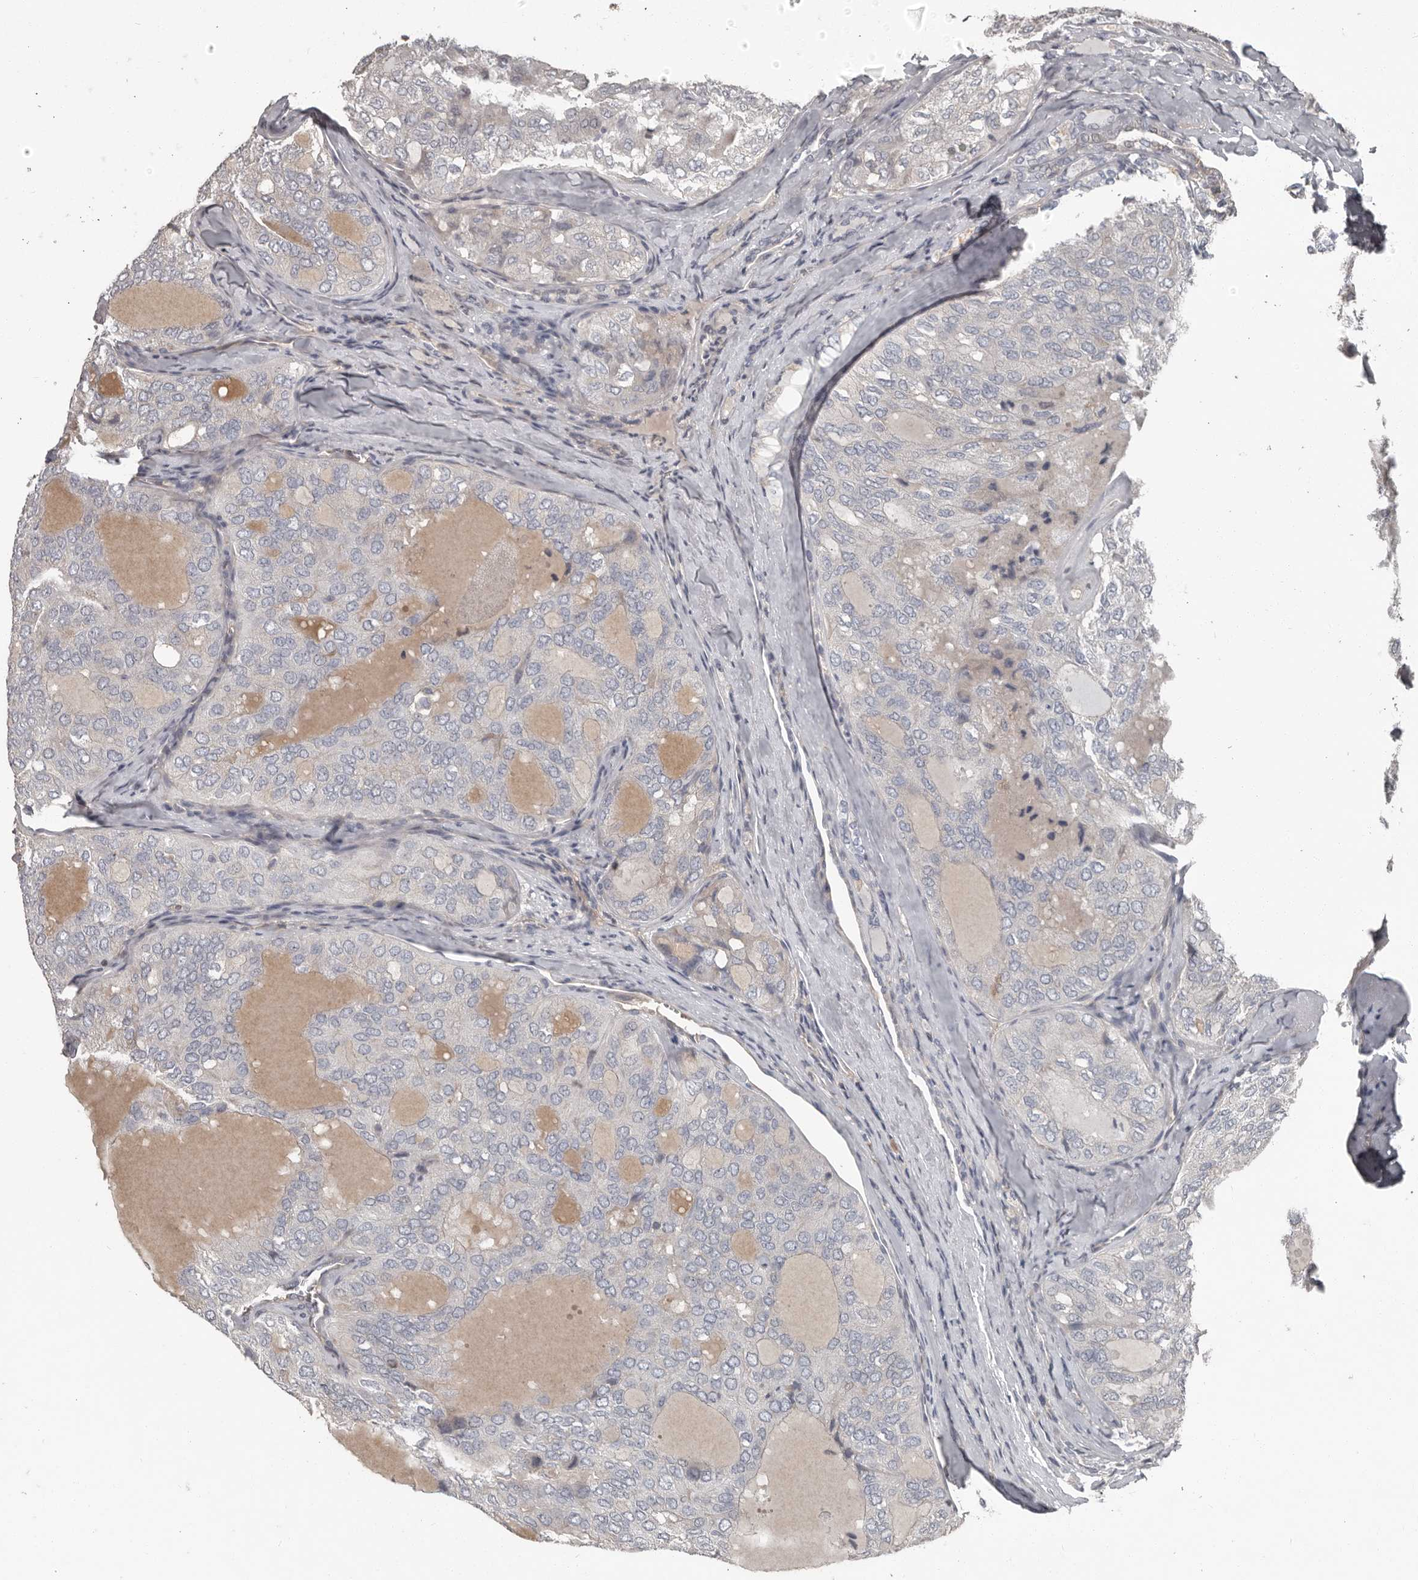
{"staining": {"intensity": "negative", "quantity": "none", "location": "none"}, "tissue": "thyroid cancer", "cell_type": "Tumor cells", "image_type": "cancer", "snomed": [{"axis": "morphology", "description": "Follicular adenoma carcinoma, NOS"}, {"axis": "topography", "description": "Thyroid gland"}], "caption": "Immunohistochemistry histopathology image of thyroid cancer stained for a protein (brown), which displays no positivity in tumor cells.", "gene": "CA6", "patient": {"sex": "male", "age": 75}}